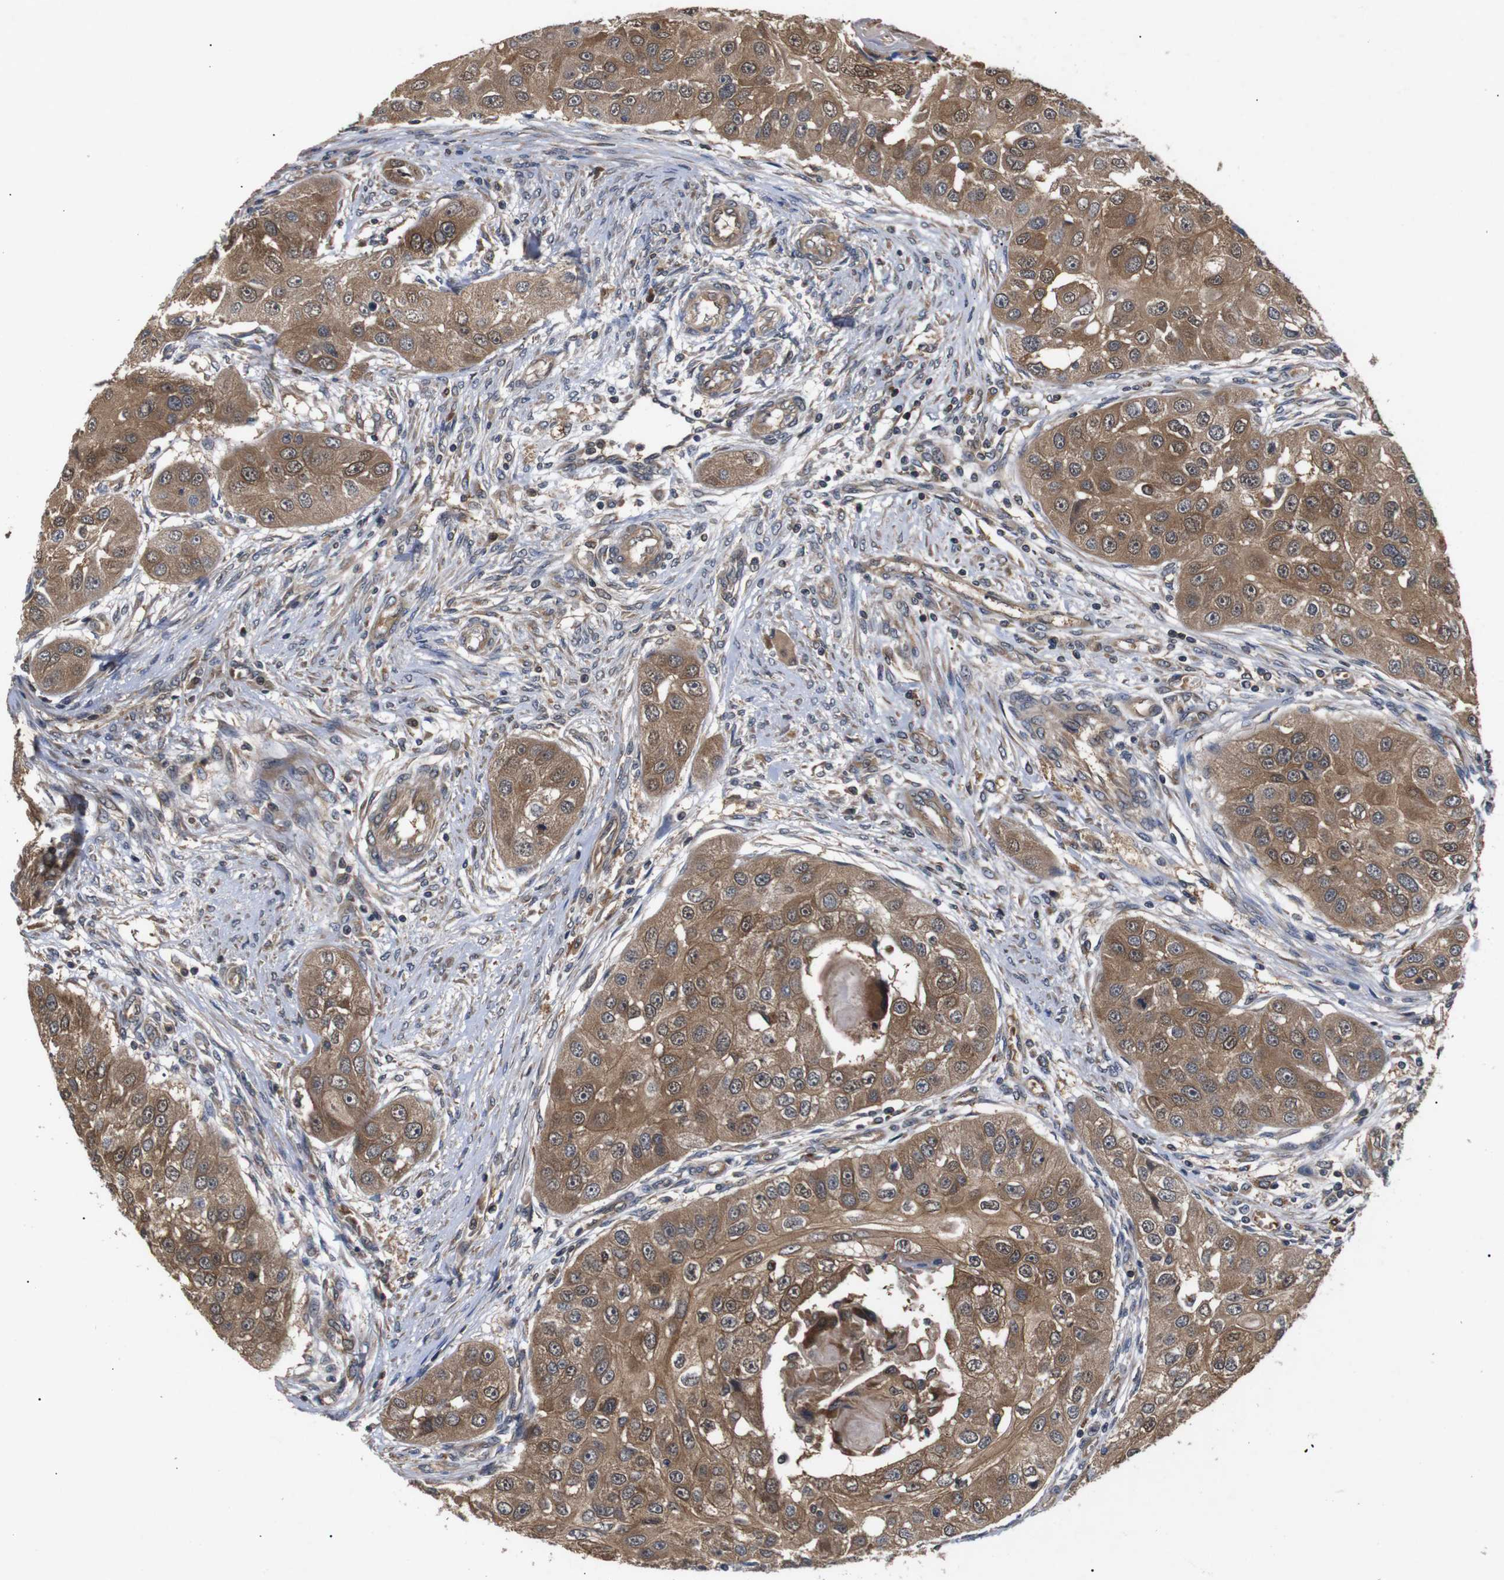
{"staining": {"intensity": "moderate", "quantity": ">75%", "location": "cytoplasmic/membranous"}, "tissue": "head and neck cancer", "cell_type": "Tumor cells", "image_type": "cancer", "snomed": [{"axis": "morphology", "description": "Normal tissue, NOS"}, {"axis": "morphology", "description": "Squamous cell carcinoma, NOS"}, {"axis": "topography", "description": "Skeletal muscle"}, {"axis": "topography", "description": "Head-Neck"}], "caption": "Head and neck squamous cell carcinoma stained with a brown dye displays moderate cytoplasmic/membranous positive positivity in approximately >75% of tumor cells.", "gene": "DDR1", "patient": {"sex": "male", "age": 51}}